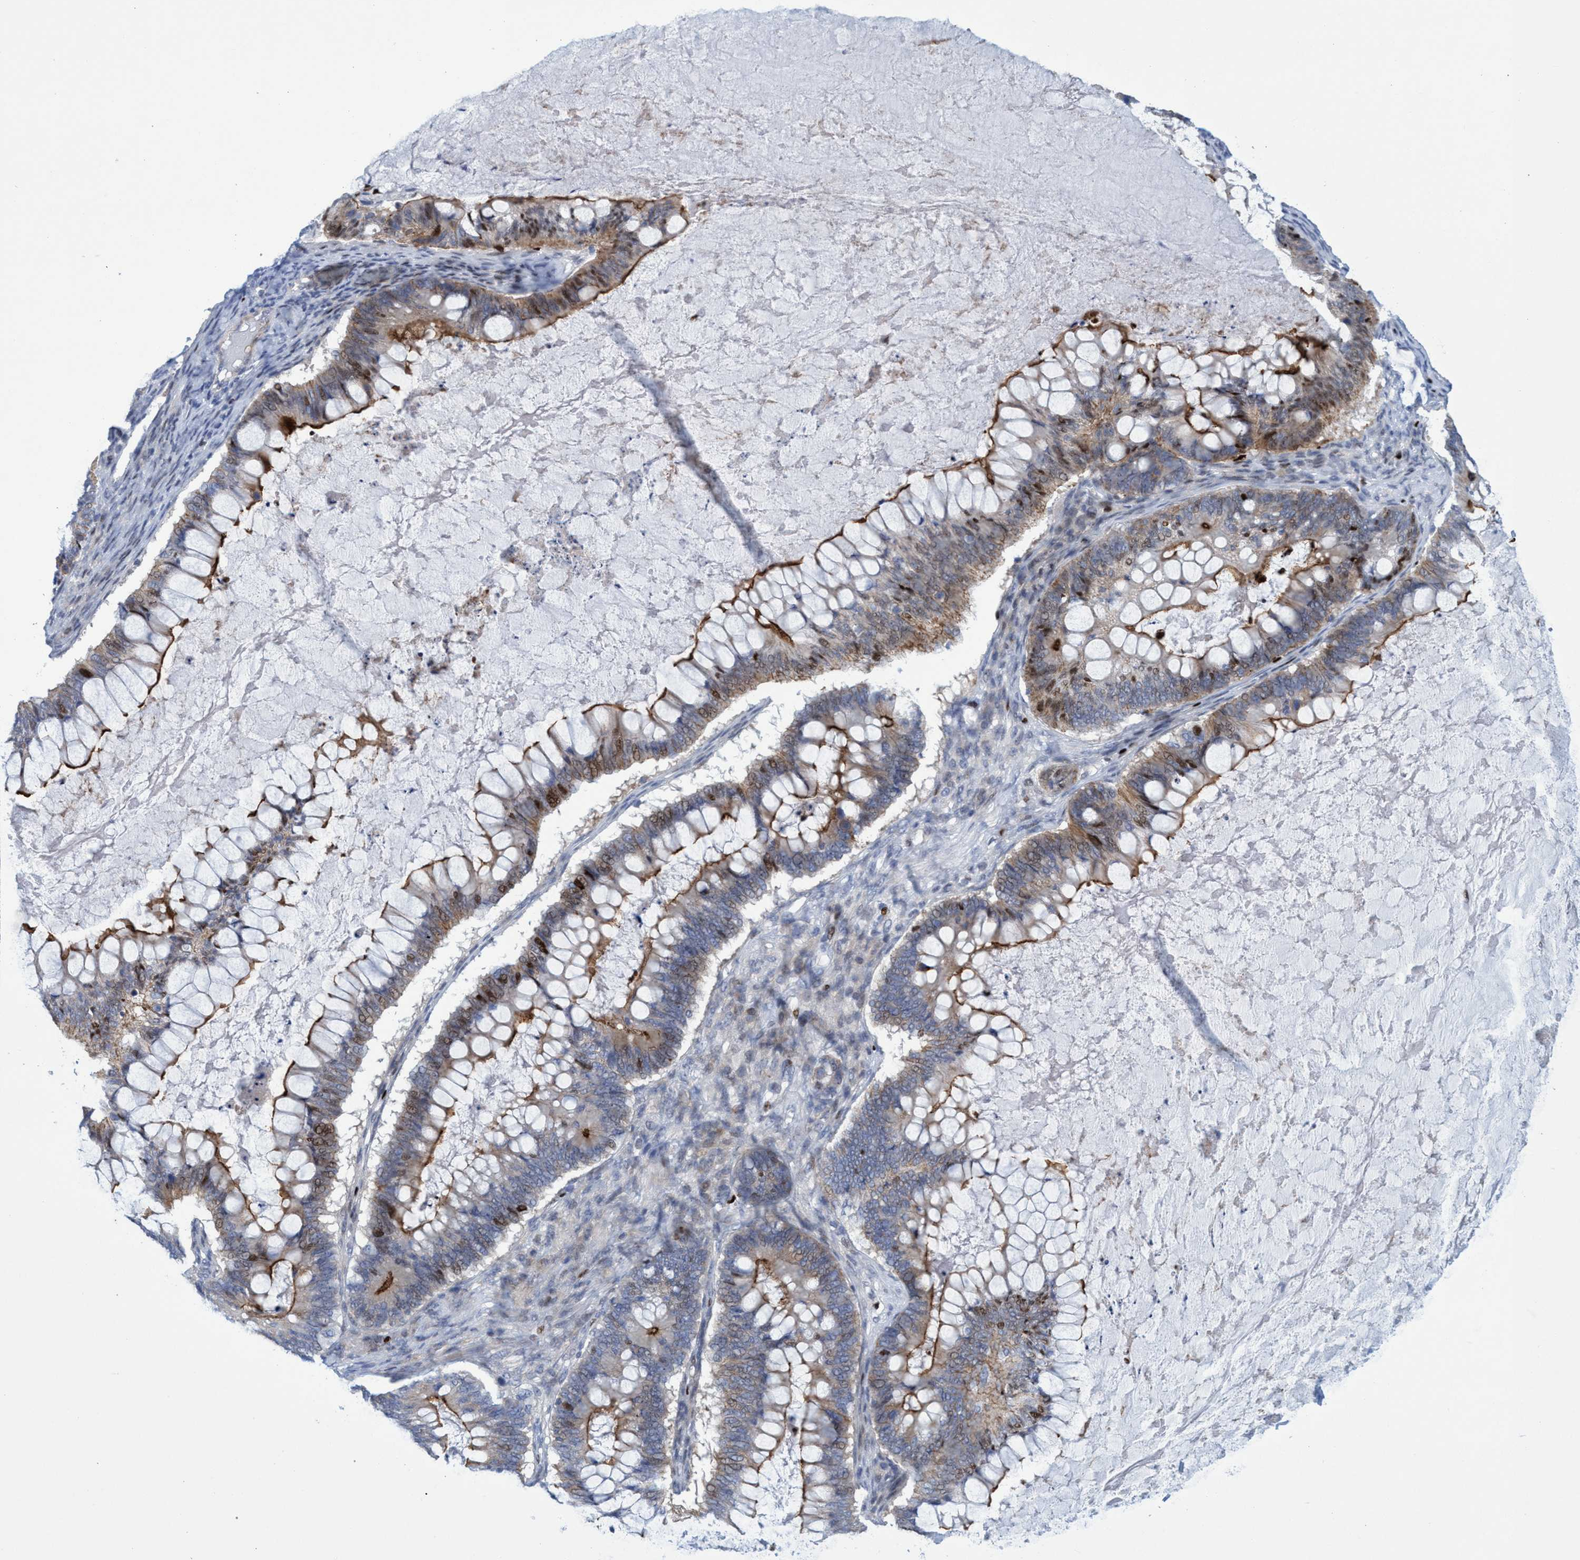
{"staining": {"intensity": "moderate", "quantity": ">75%", "location": "cytoplasmic/membranous,nuclear"}, "tissue": "ovarian cancer", "cell_type": "Tumor cells", "image_type": "cancer", "snomed": [{"axis": "morphology", "description": "Cystadenocarcinoma, mucinous, NOS"}, {"axis": "topography", "description": "Ovary"}], "caption": "Approximately >75% of tumor cells in human ovarian cancer display moderate cytoplasmic/membranous and nuclear protein expression as visualized by brown immunohistochemical staining.", "gene": "R3HCC1", "patient": {"sex": "female", "age": 61}}